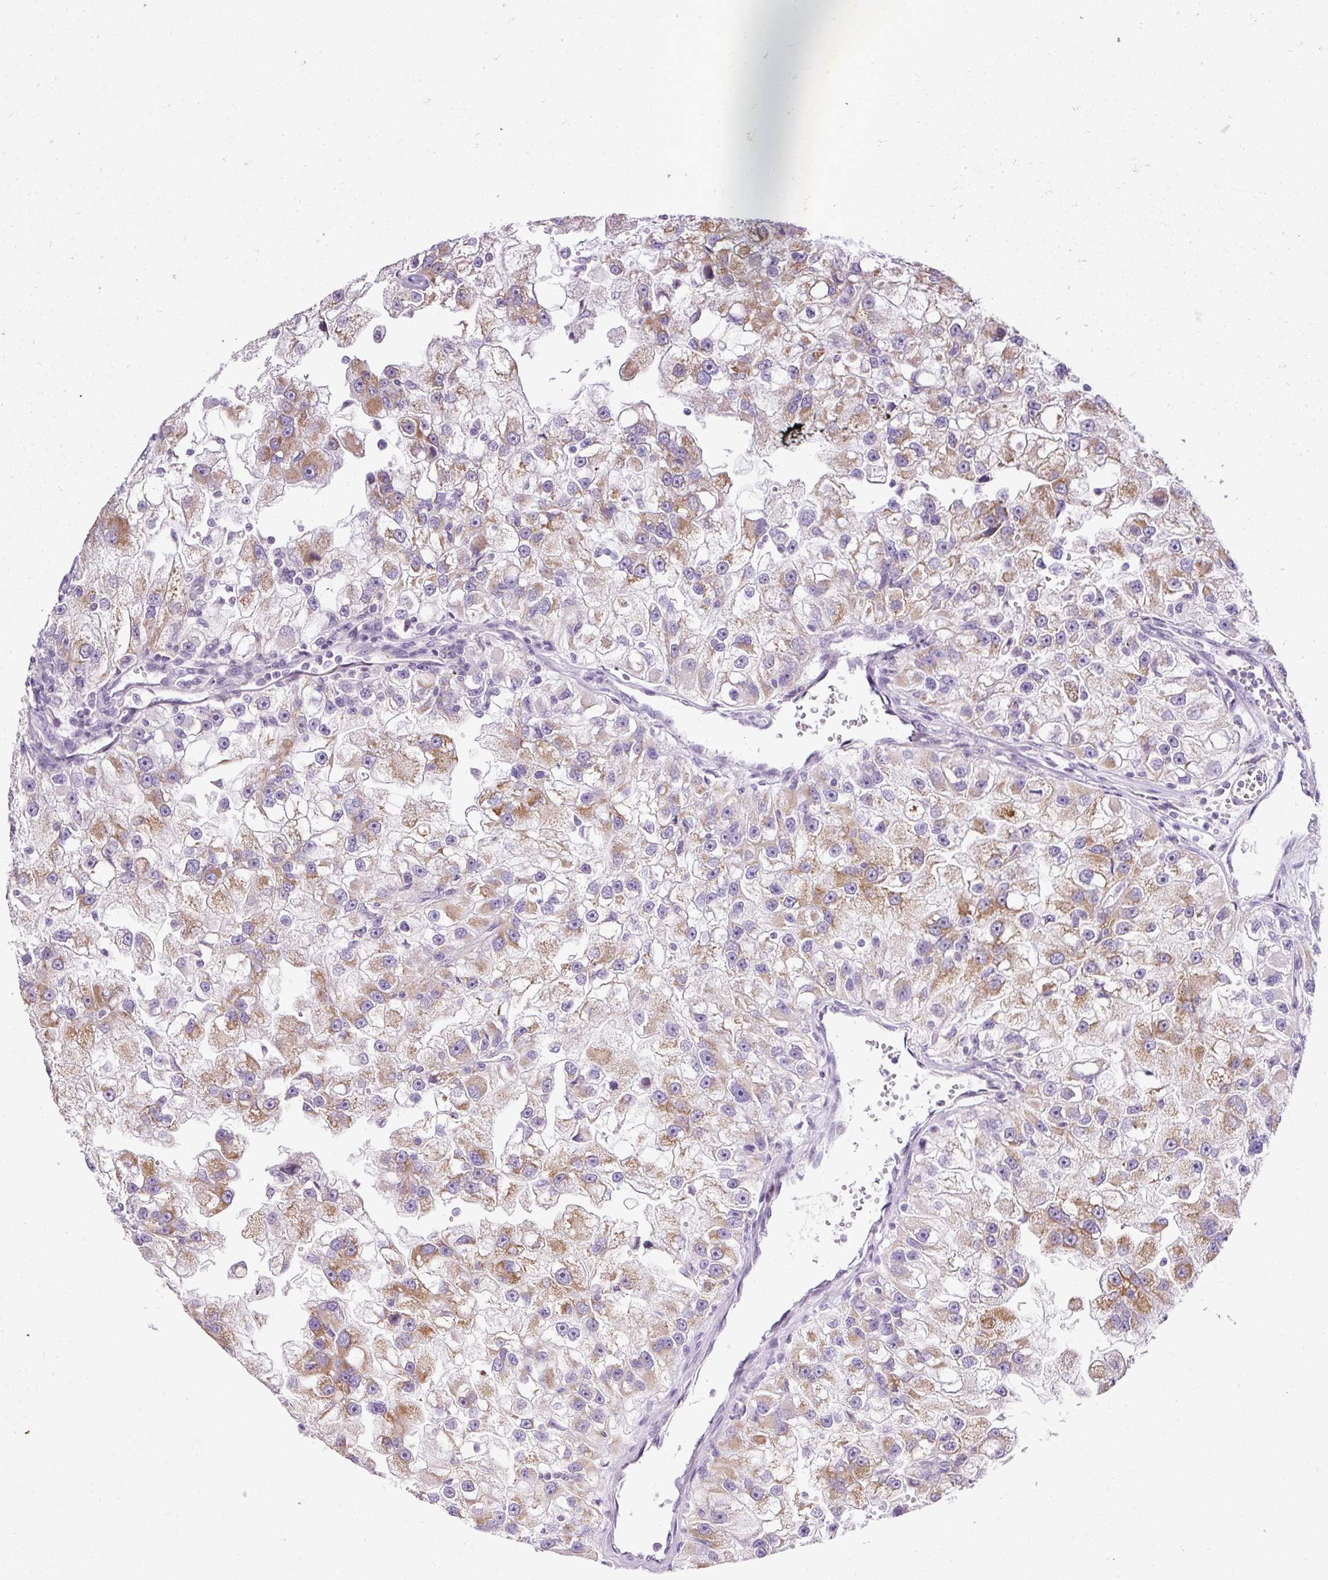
{"staining": {"intensity": "moderate", "quantity": "25%-75%", "location": "cytoplasmic/membranous"}, "tissue": "renal cancer", "cell_type": "Tumor cells", "image_type": "cancer", "snomed": [{"axis": "morphology", "description": "Adenocarcinoma, NOS"}, {"axis": "topography", "description": "Kidney"}], "caption": "Moderate cytoplasmic/membranous protein expression is seen in approximately 25%-75% of tumor cells in renal cancer.", "gene": "FMC1", "patient": {"sex": "male", "age": 63}}